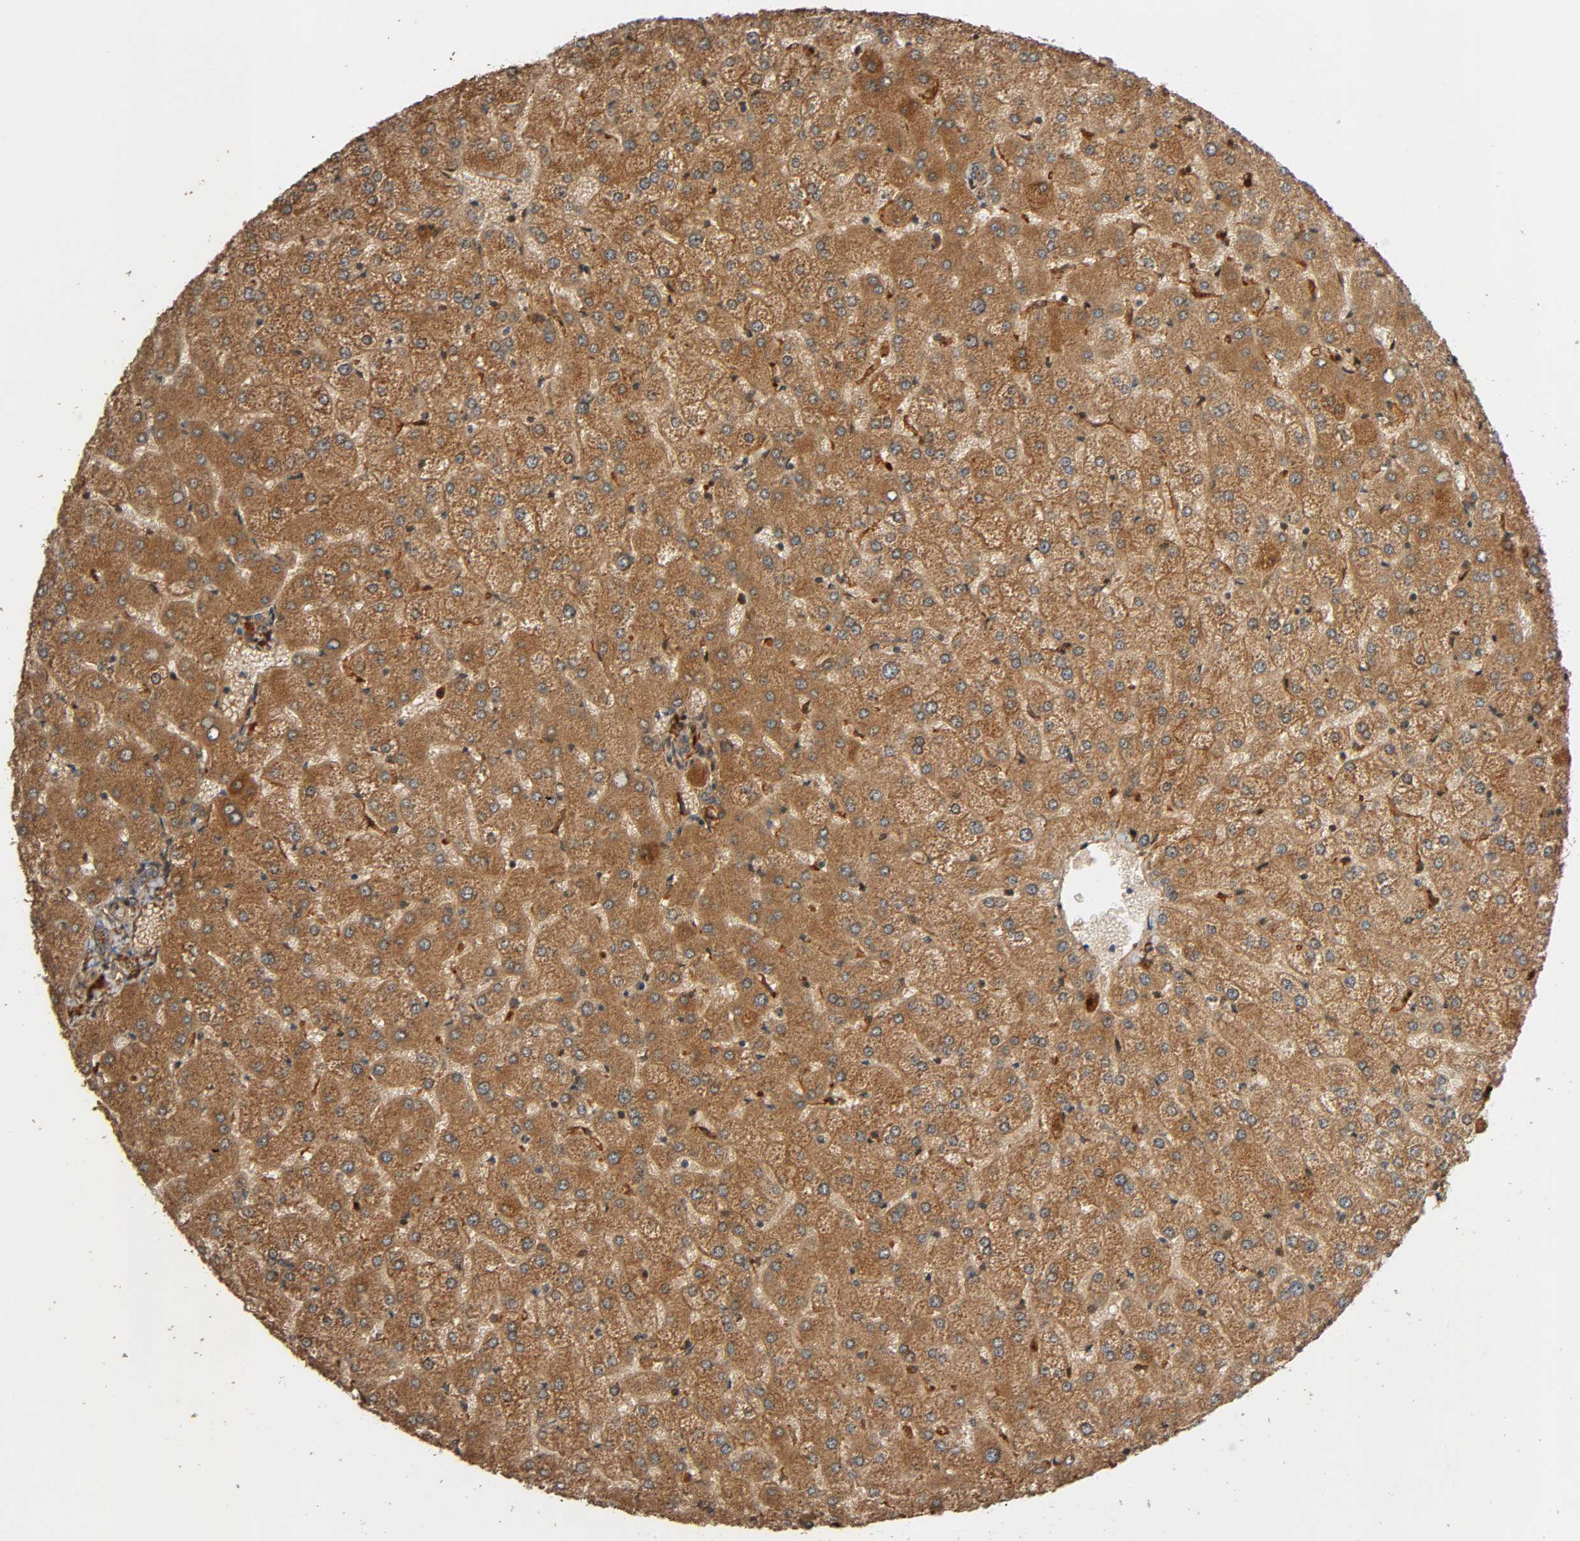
{"staining": {"intensity": "moderate", "quantity": ">75%", "location": "cytoplasmic/membranous"}, "tissue": "liver", "cell_type": "Cholangiocytes", "image_type": "normal", "snomed": [{"axis": "morphology", "description": "Normal tissue, NOS"}, {"axis": "topography", "description": "Liver"}], "caption": "Human liver stained with a brown dye reveals moderate cytoplasmic/membranous positive staining in about >75% of cholangiocytes.", "gene": "MAP3K8", "patient": {"sex": "female", "age": 32}}